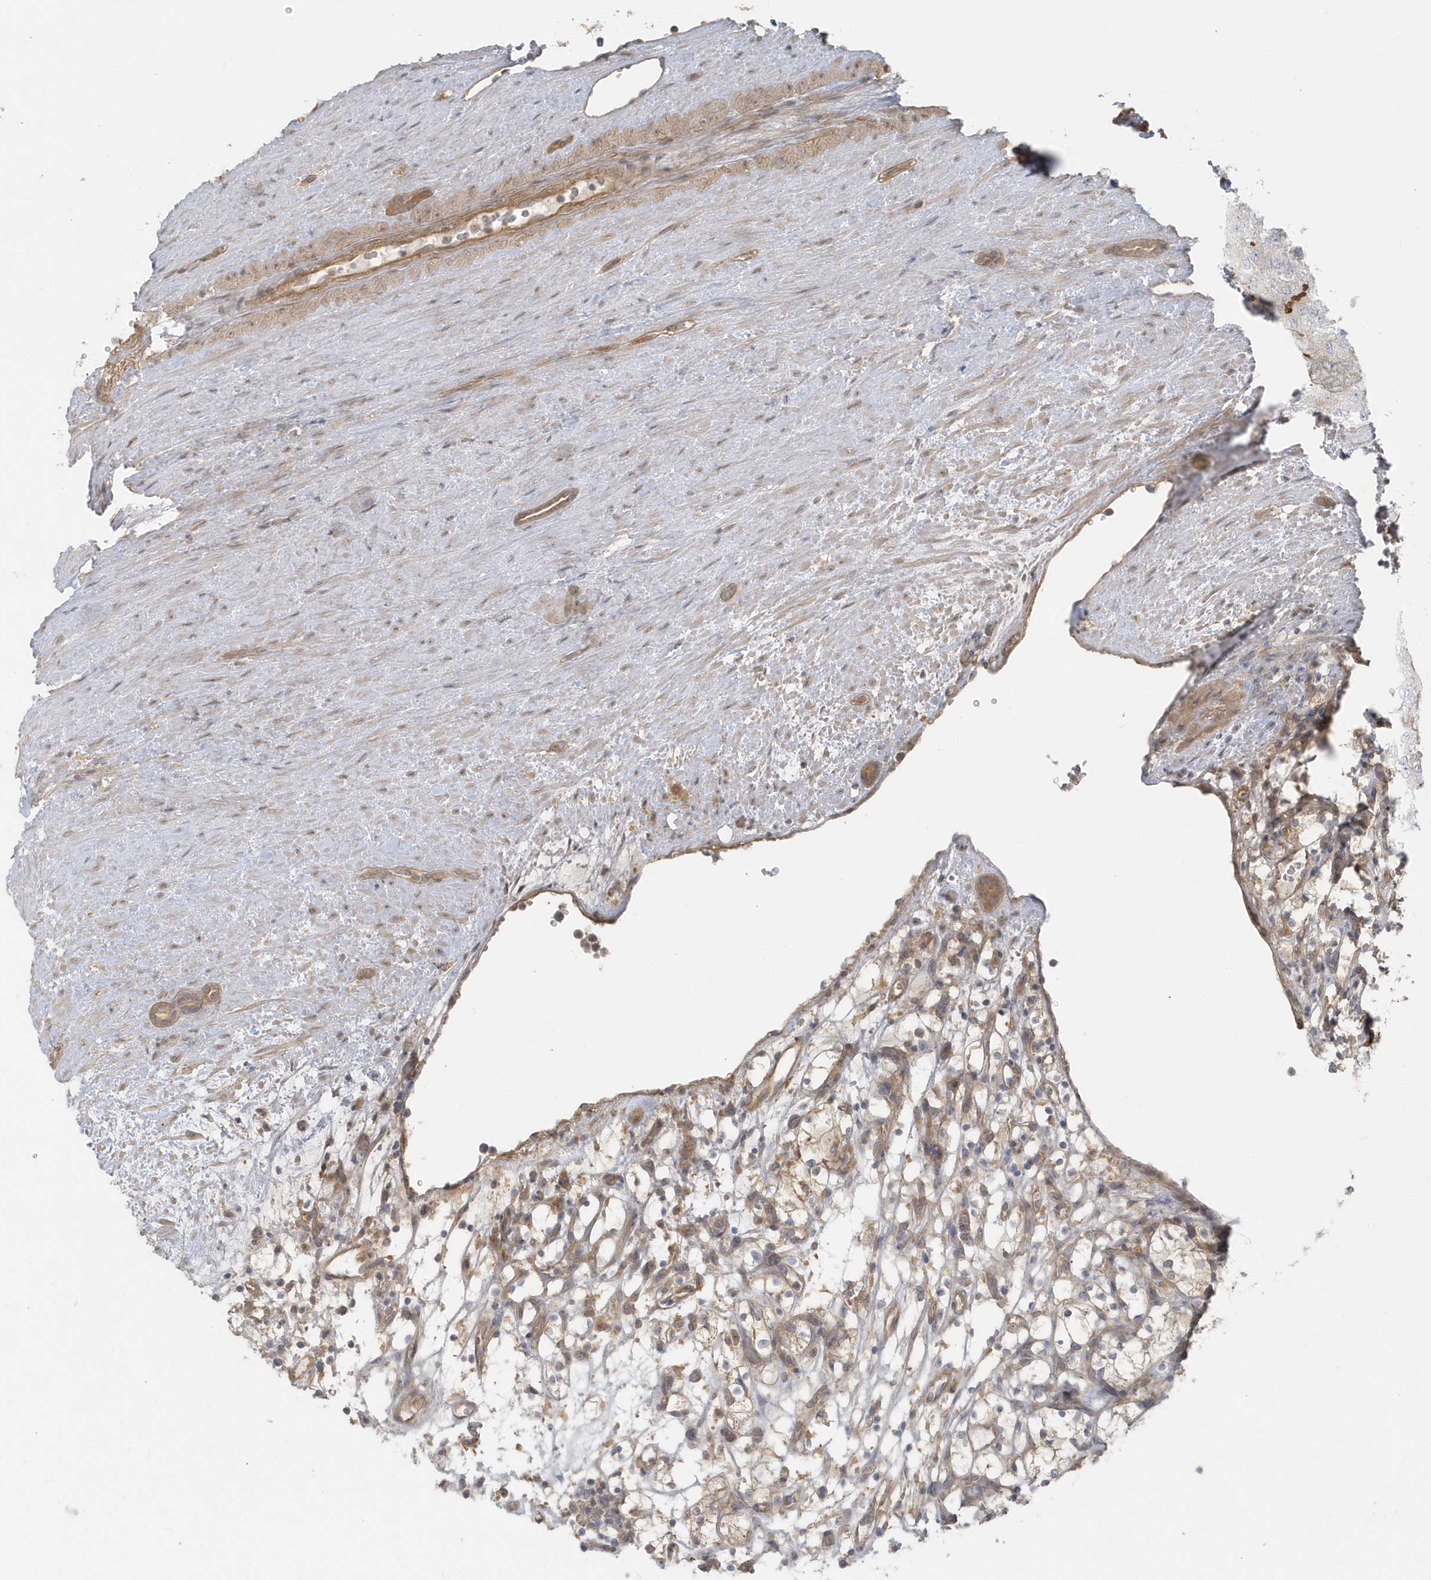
{"staining": {"intensity": "weak", "quantity": "<25%", "location": "cytoplasmic/membranous"}, "tissue": "renal cancer", "cell_type": "Tumor cells", "image_type": "cancer", "snomed": [{"axis": "morphology", "description": "Adenocarcinoma, NOS"}, {"axis": "topography", "description": "Kidney"}], "caption": "Immunohistochemistry (IHC) image of renal cancer (adenocarcinoma) stained for a protein (brown), which shows no expression in tumor cells.", "gene": "ACTR1A", "patient": {"sex": "female", "age": 69}}